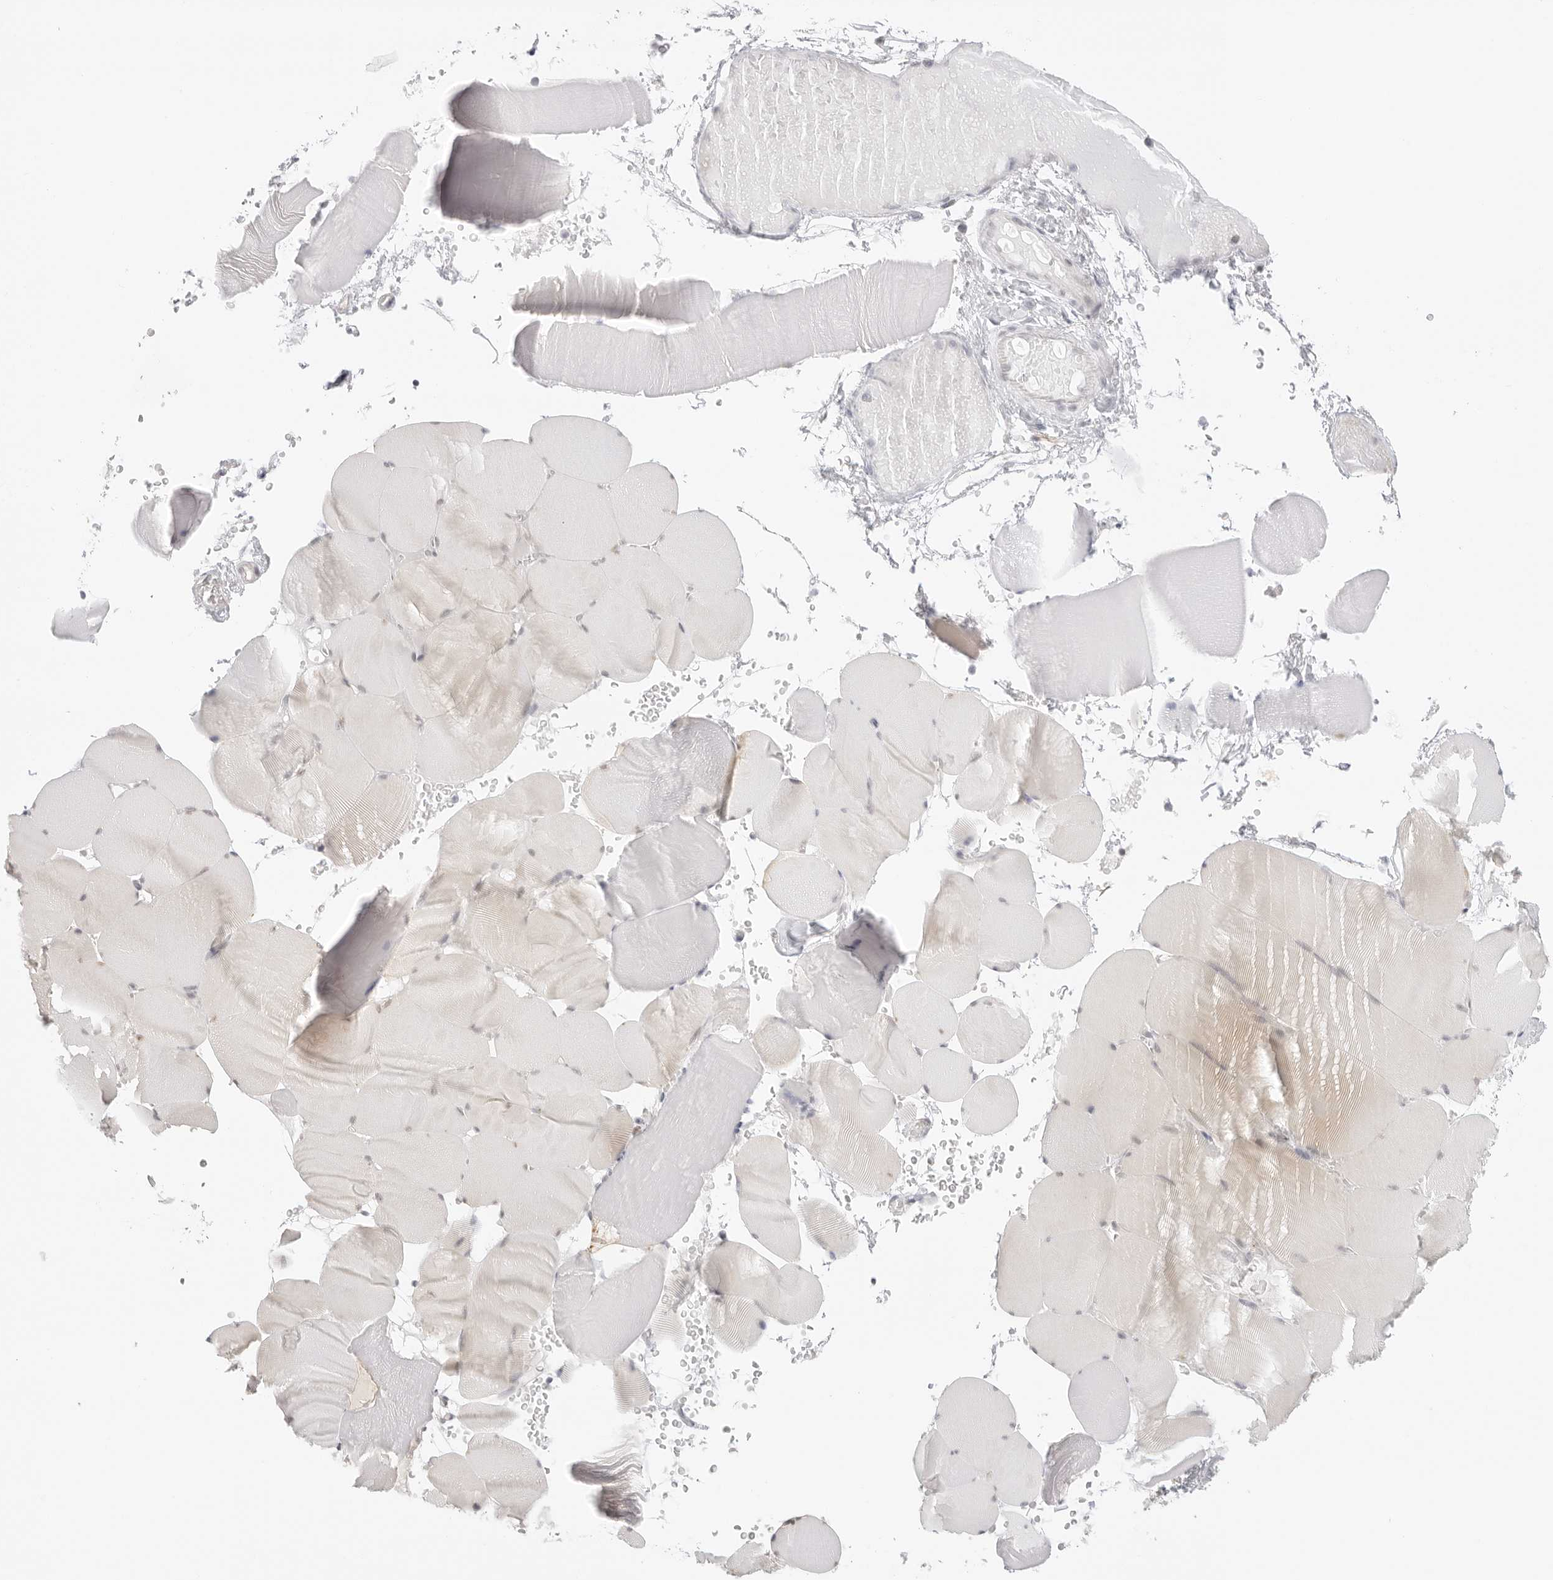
{"staining": {"intensity": "weak", "quantity": "<25%", "location": "cytoplasmic/membranous"}, "tissue": "skeletal muscle", "cell_type": "Myocytes", "image_type": "normal", "snomed": [{"axis": "morphology", "description": "Normal tissue, NOS"}, {"axis": "topography", "description": "Skeletal muscle"}], "caption": "A high-resolution image shows immunohistochemistry (IHC) staining of benign skeletal muscle, which shows no significant staining in myocytes. (DAB IHC visualized using brightfield microscopy, high magnification).", "gene": "MED18", "patient": {"sex": "male", "age": 62}}